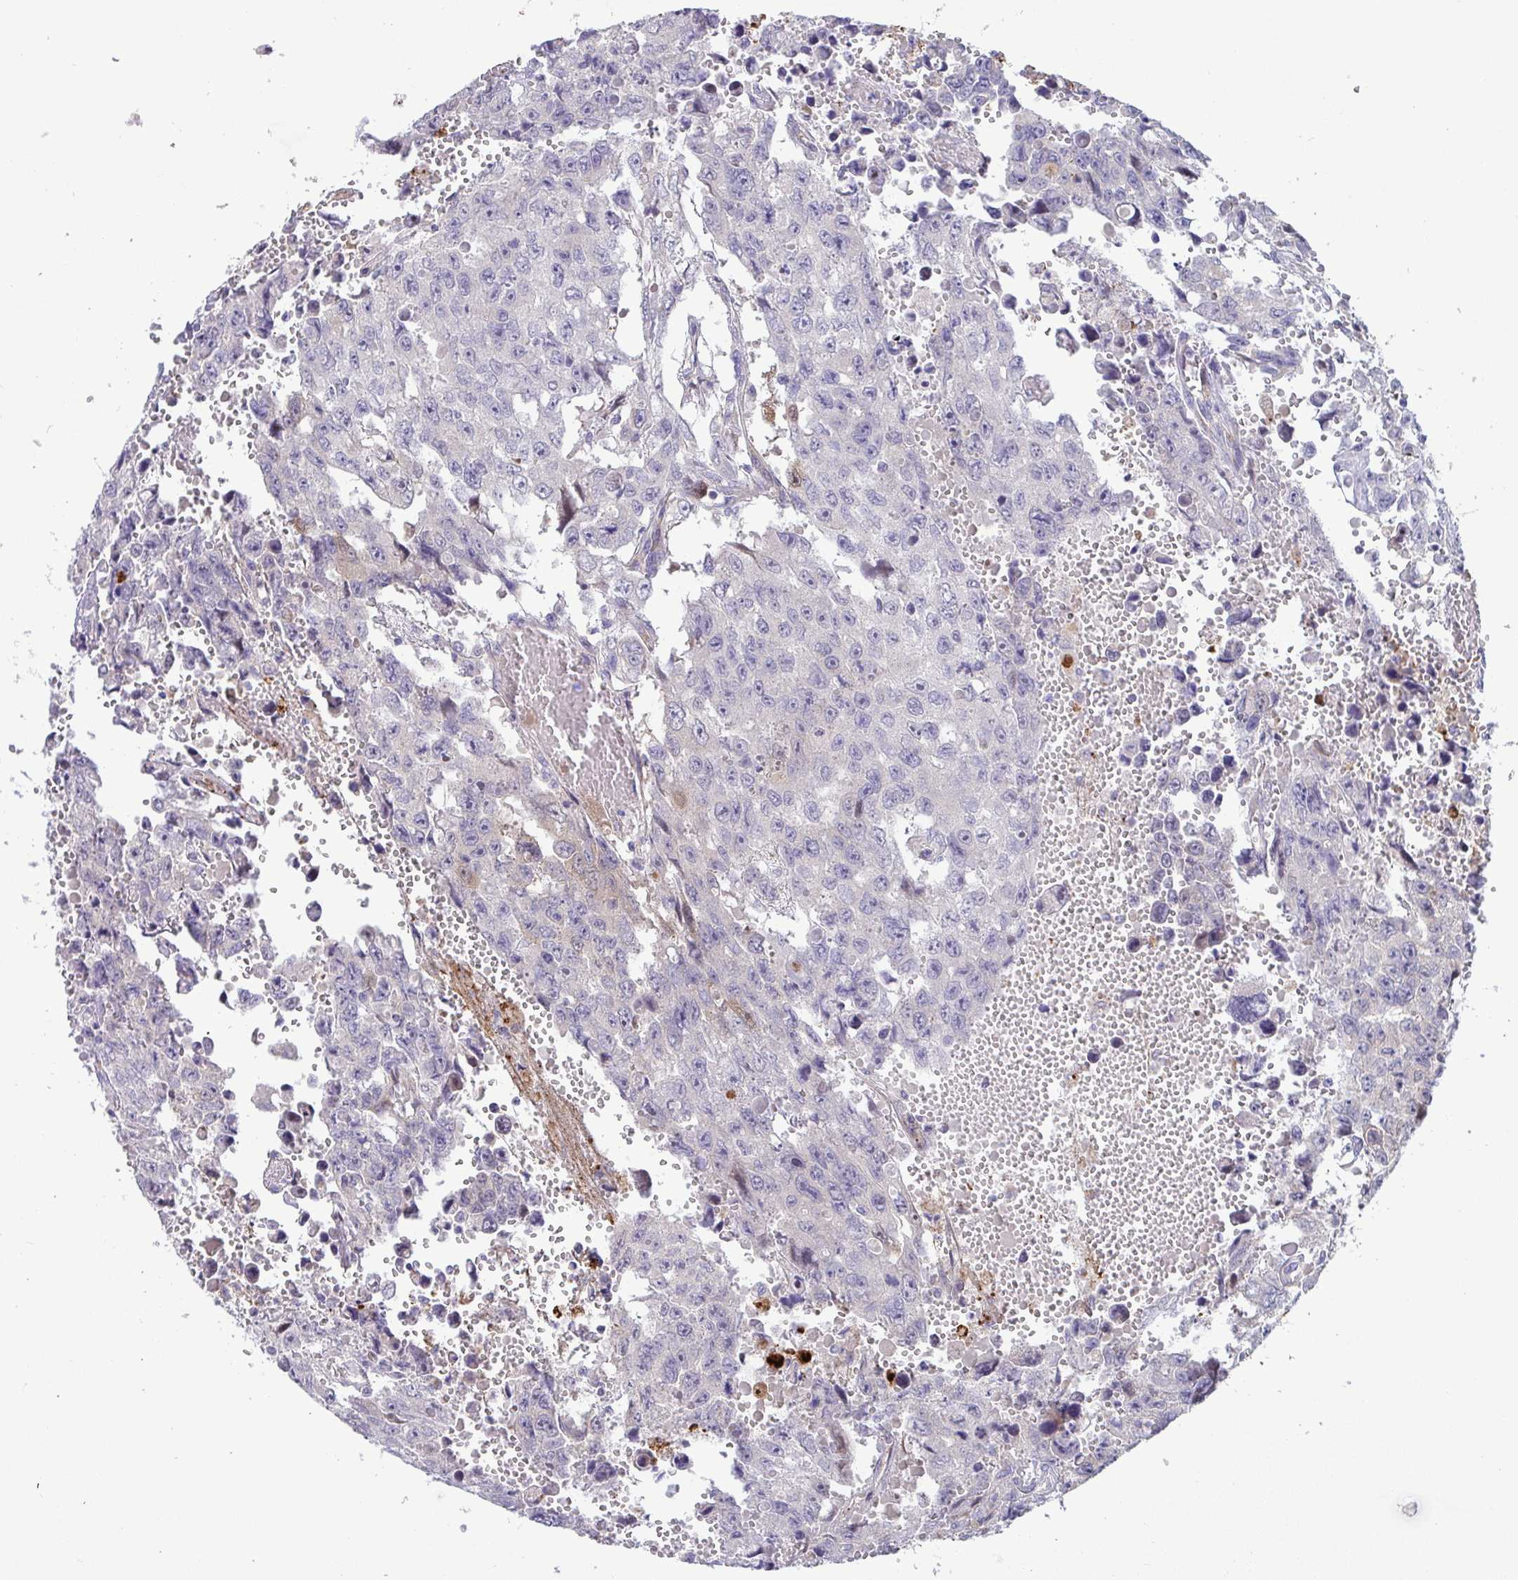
{"staining": {"intensity": "negative", "quantity": "none", "location": "none"}, "tissue": "testis cancer", "cell_type": "Tumor cells", "image_type": "cancer", "snomed": [{"axis": "morphology", "description": "Seminoma, NOS"}, {"axis": "topography", "description": "Testis"}], "caption": "Histopathology image shows no protein staining in tumor cells of testis cancer tissue. (Immunohistochemistry (ihc), brightfield microscopy, high magnification).", "gene": "IL37", "patient": {"sex": "male", "age": 26}}